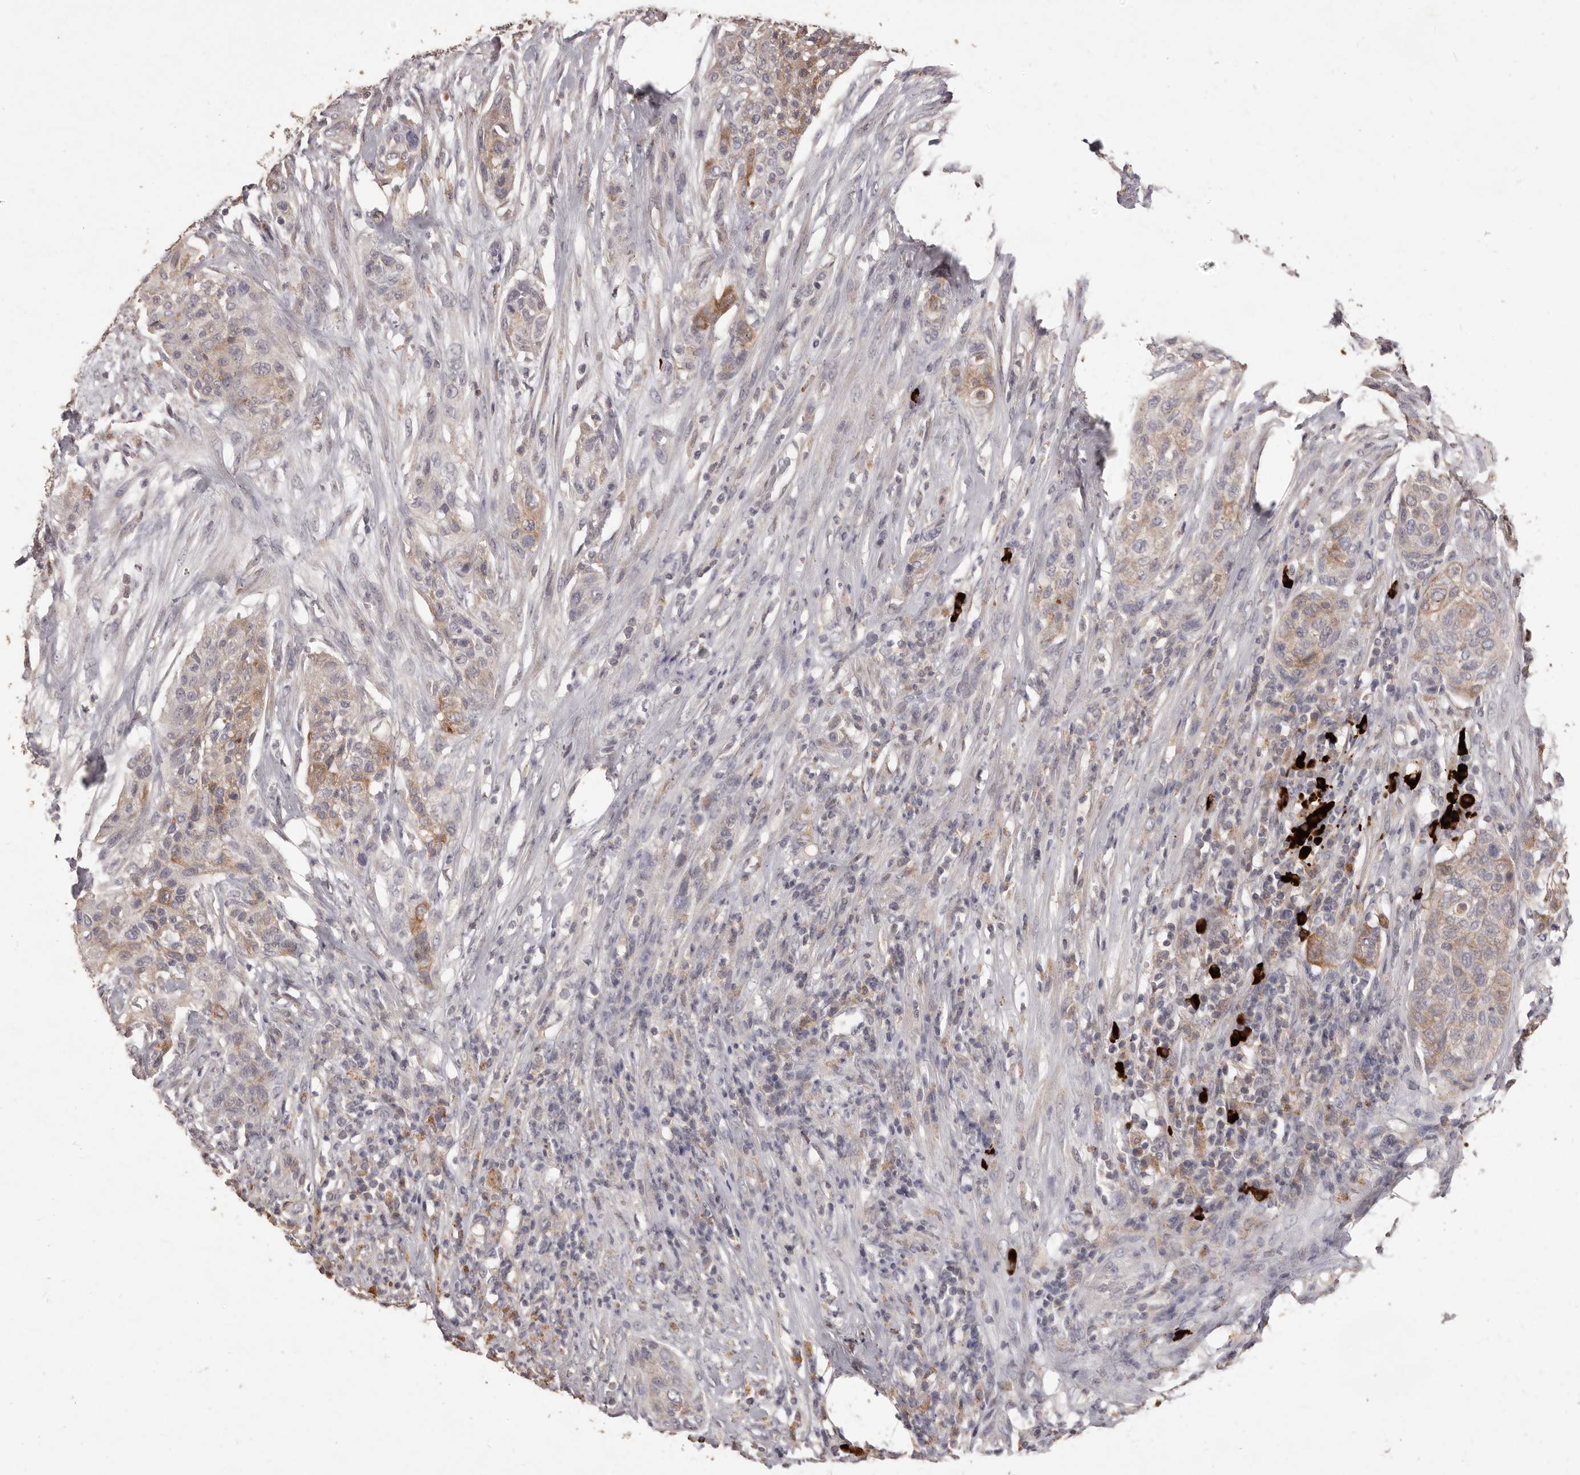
{"staining": {"intensity": "moderate", "quantity": "25%-75%", "location": "cytoplasmic/membranous"}, "tissue": "urothelial cancer", "cell_type": "Tumor cells", "image_type": "cancer", "snomed": [{"axis": "morphology", "description": "Urothelial carcinoma, High grade"}, {"axis": "topography", "description": "Urinary bladder"}], "caption": "About 25%-75% of tumor cells in urothelial cancer show moderate cytoplasmic/membranous protein expression as visualized by brown immunohistochemical staining.", "gene": "PRSS27", "patient": {"sex": "male", "age": 35}}